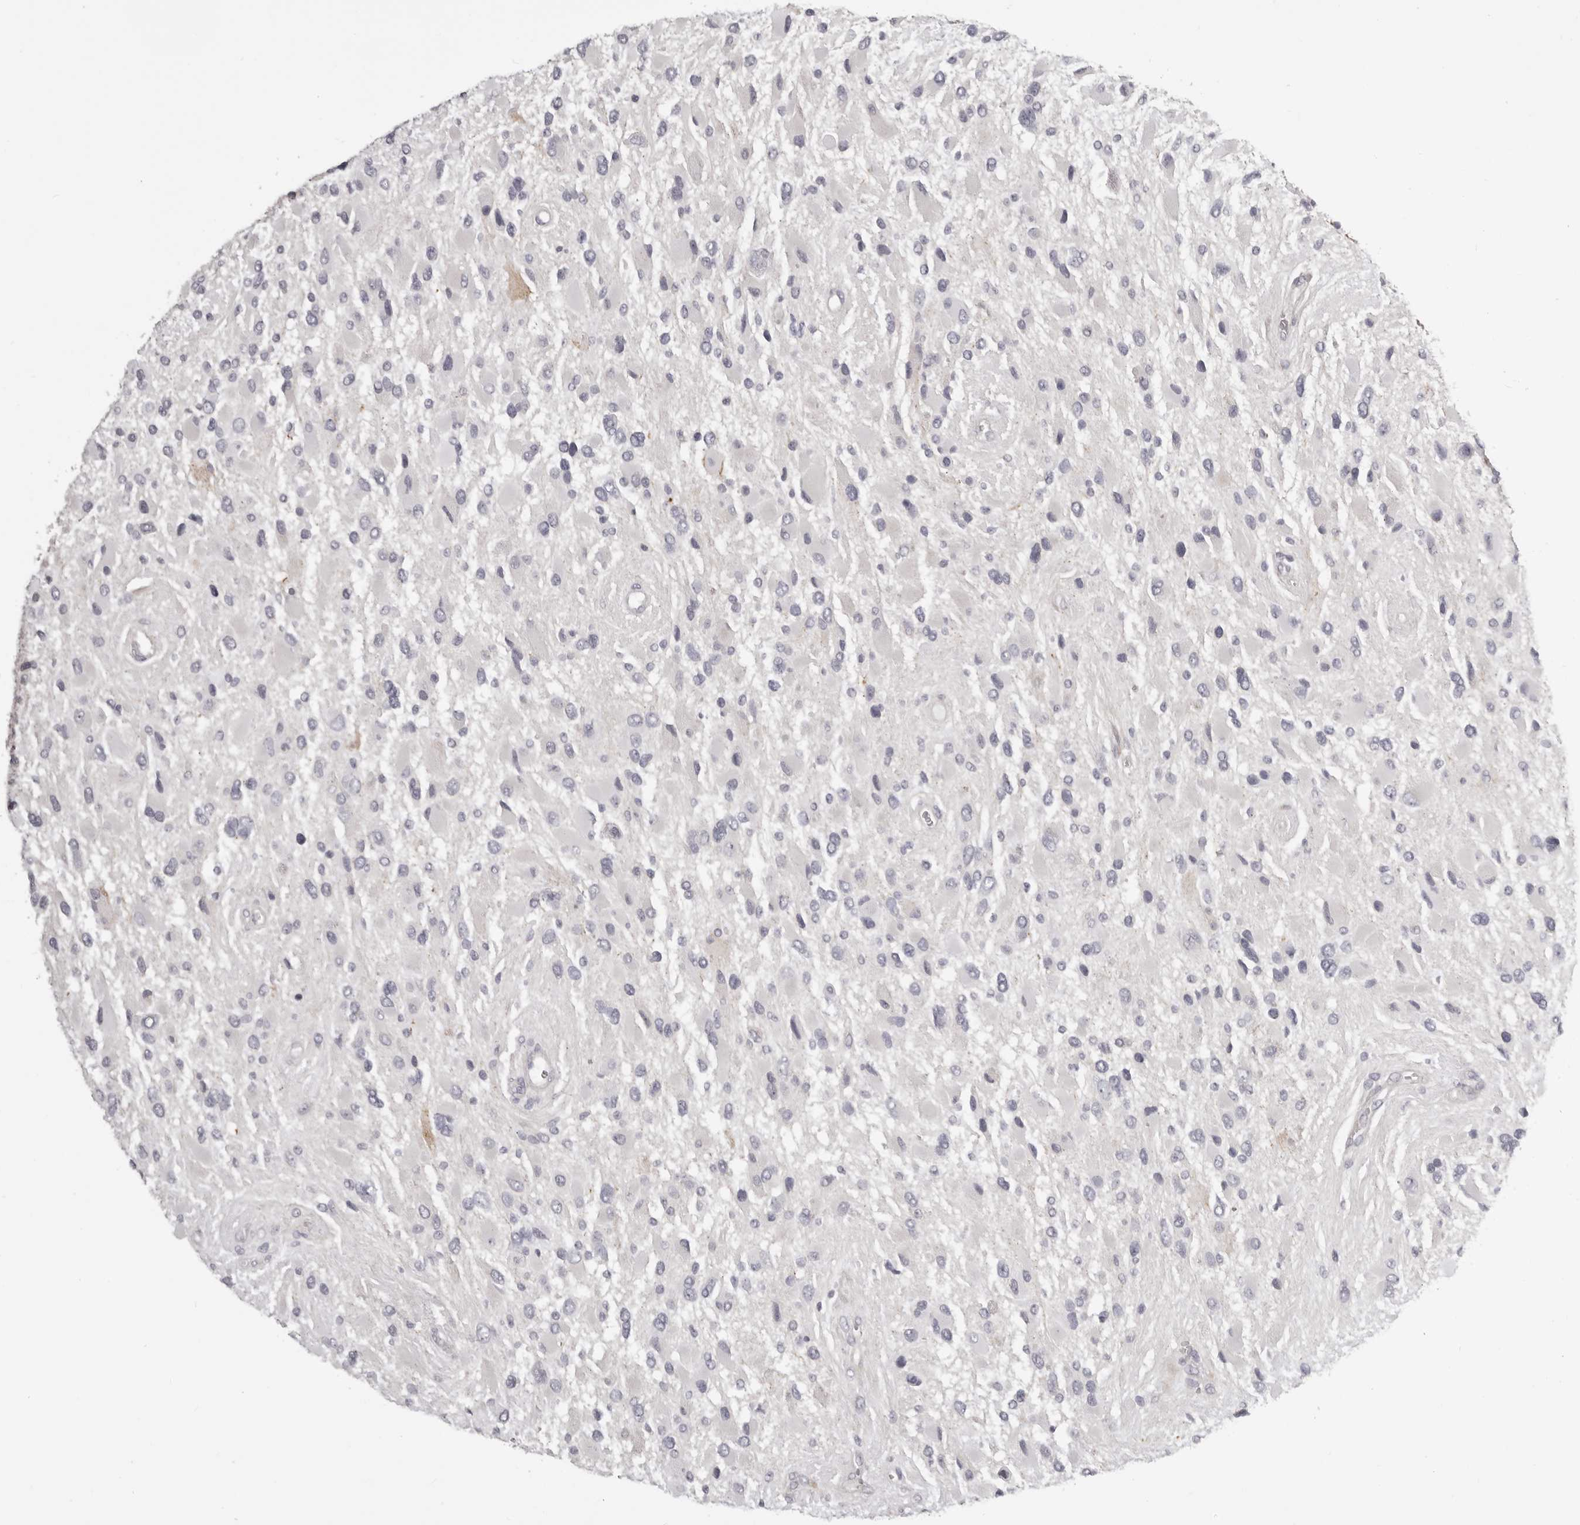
{"staining": {"intensity": "negative", "quantity": "none", "location": "none"}, "tissue": "glioma", "cell_type": "Tumor cells", "image_type": "cancer", "snomed": [{"axis": "morphology", "description": "Glioma, malignant, High grade"}, {"axis": "topography", "description": "Brain"}], "caption": "An immunohistochemistry histopathology image of glioma is shown. There is no staining in tumor cells of glioma.", "gene": "OTUD3", "patient": {"sex": "male", "age": 53}}